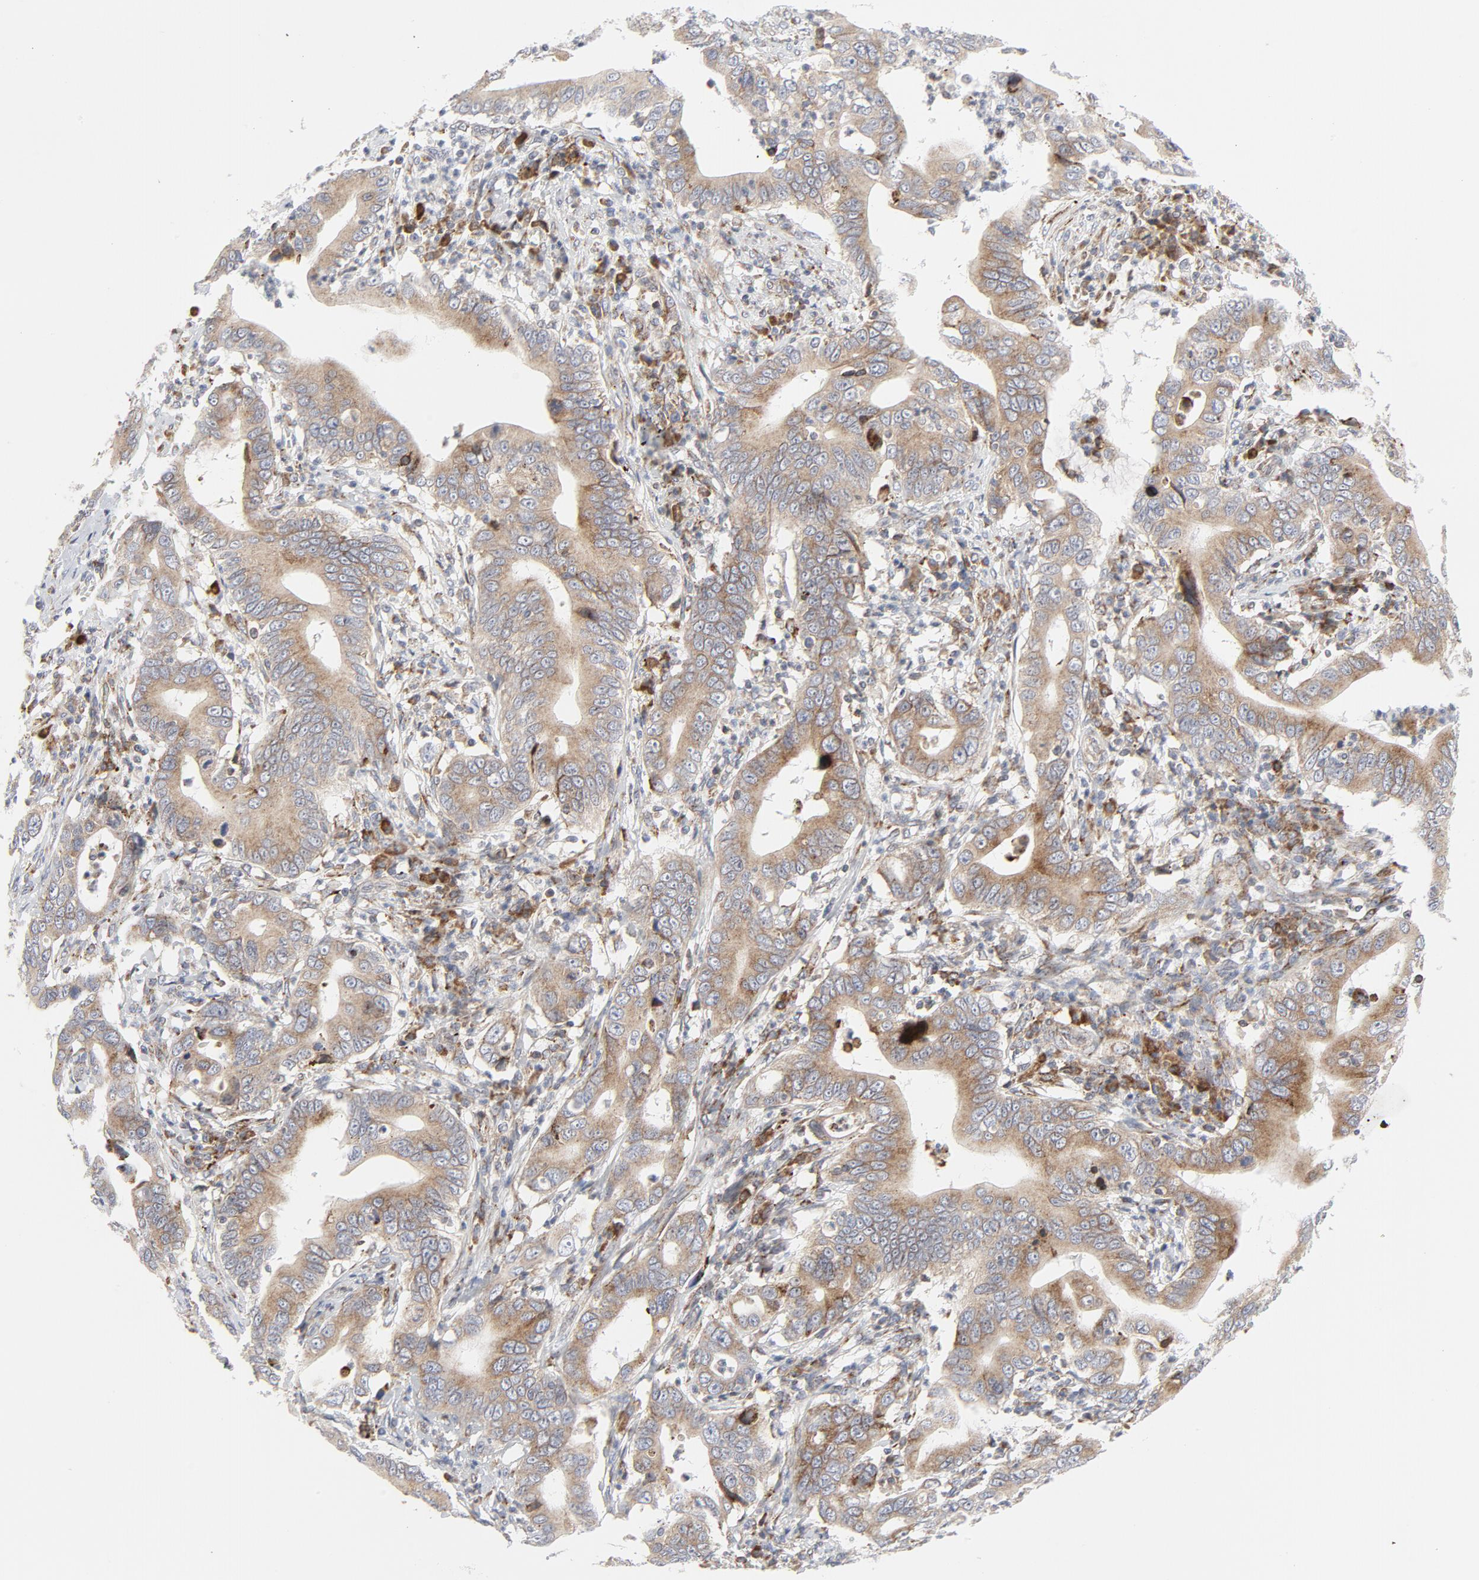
{"staining": {"intensity": "moderate", "quantity": ">75%", "location": "cytoplasmic/membranous"}, "tissue": "stomach cancer", "cell_type": "Tumor cells", "image_type": "cancer", "snomed": [{"axis": "morphology", "description": "Adenocarcinoma, NOS"}, {"axis": "topography", "description": "Stomach, upper"}], "caption": "Protein expression analysis of stomach cancer (adenocarcinoma) displays moderate cytoplasmic/membranous expression in about >75% of tumor cells.", "gene": "LRP6", "patient": {"sex": "male", "age": 63}}